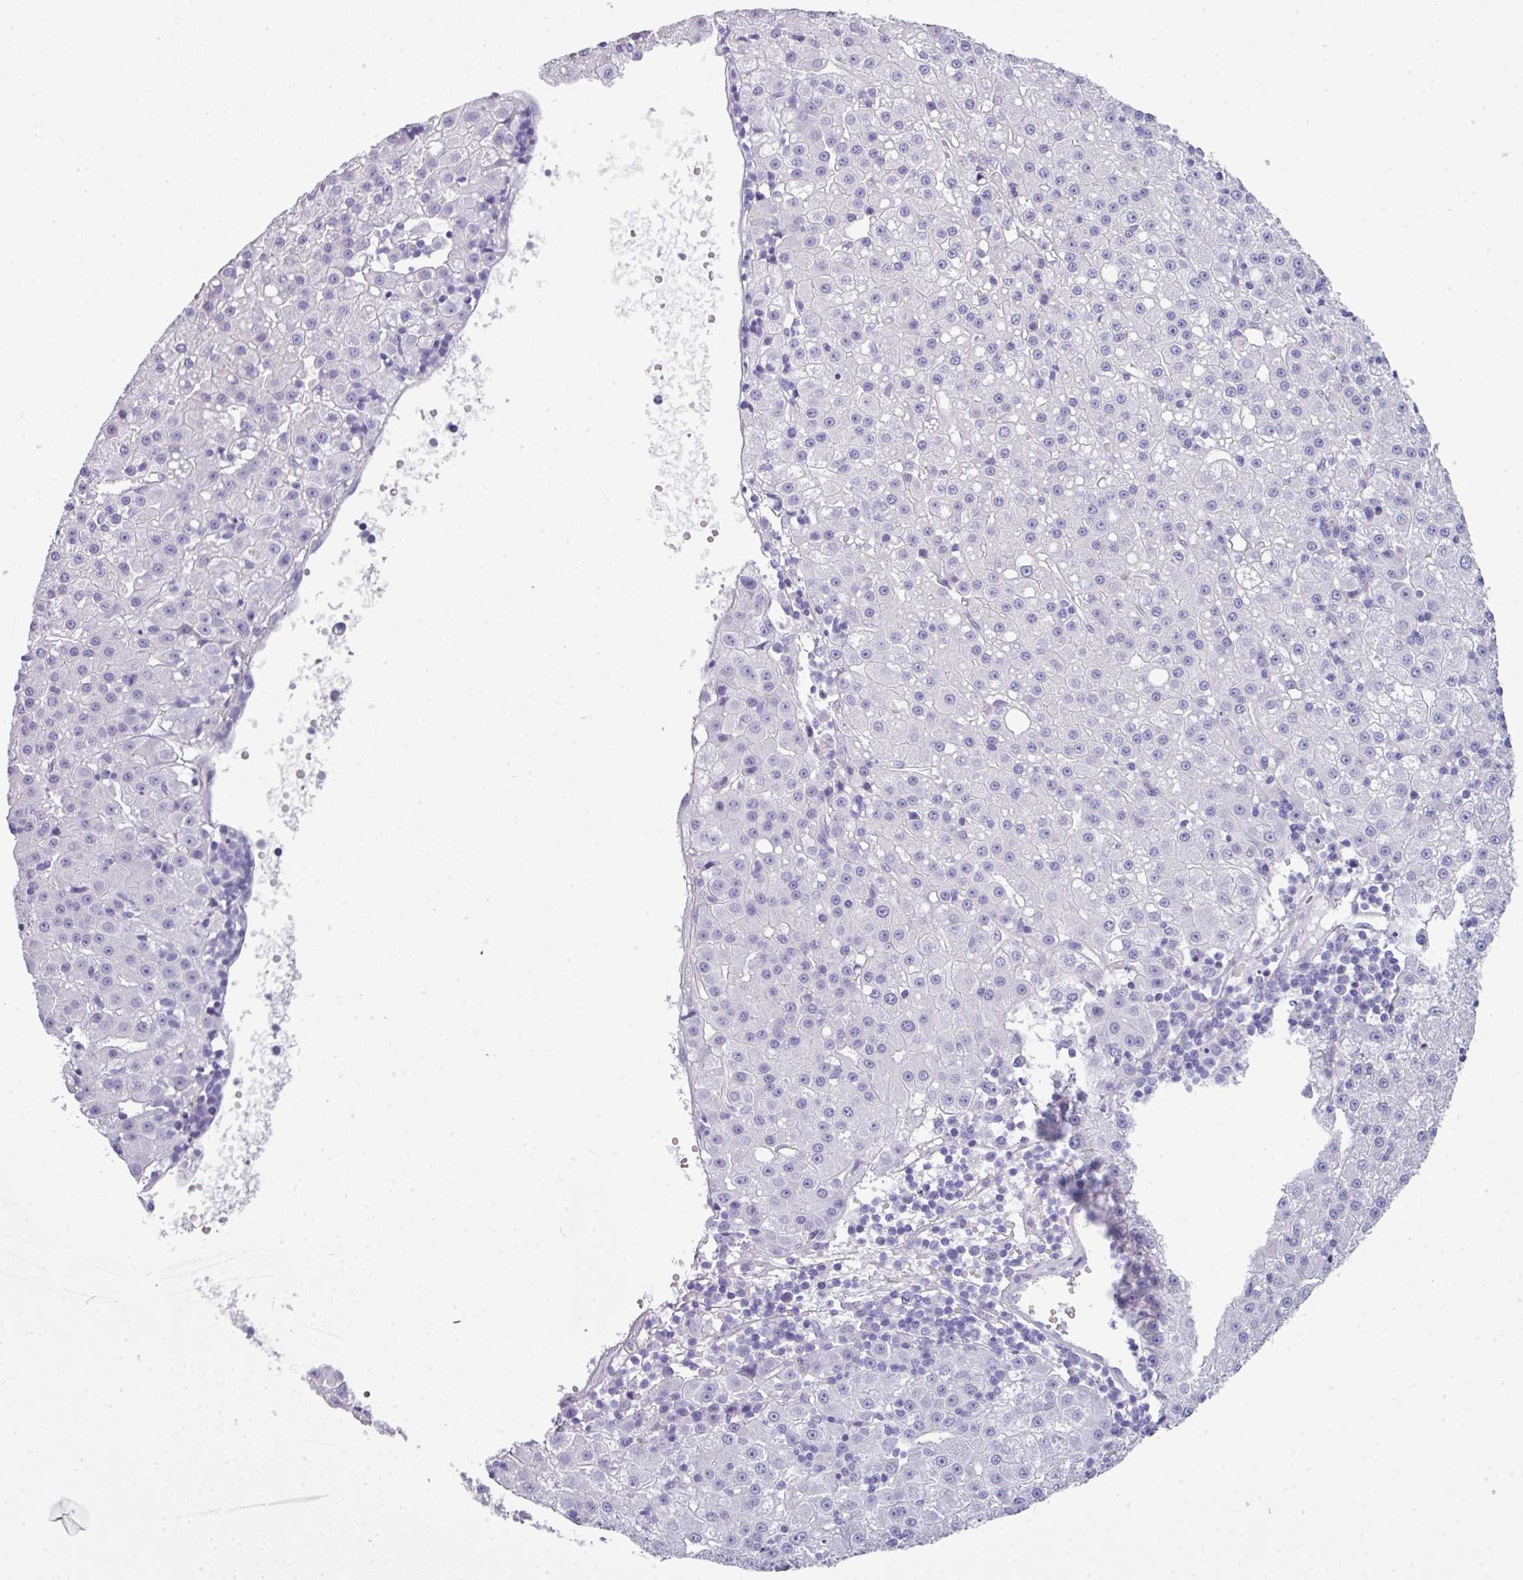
{"staining": {"intensity": "negative", "quantity": "none", "location": "none"}, "tissue": "liver cancer", "cell_type": "Tumor cells", "image_type": "cancer", "snomed": [{"axis": "morphology", "description": "Carcinoma, Hepatocellular, NOS"}, {"axis": "topography", "description": "Liver"}], "caption": "Liver cancer was stained to show a protein in brown. There is no significant positivity in tumor cells. Nuclei are stained in blue.", "gene": "ABCC5", "patient": {"sex": "male", "age": 76}}